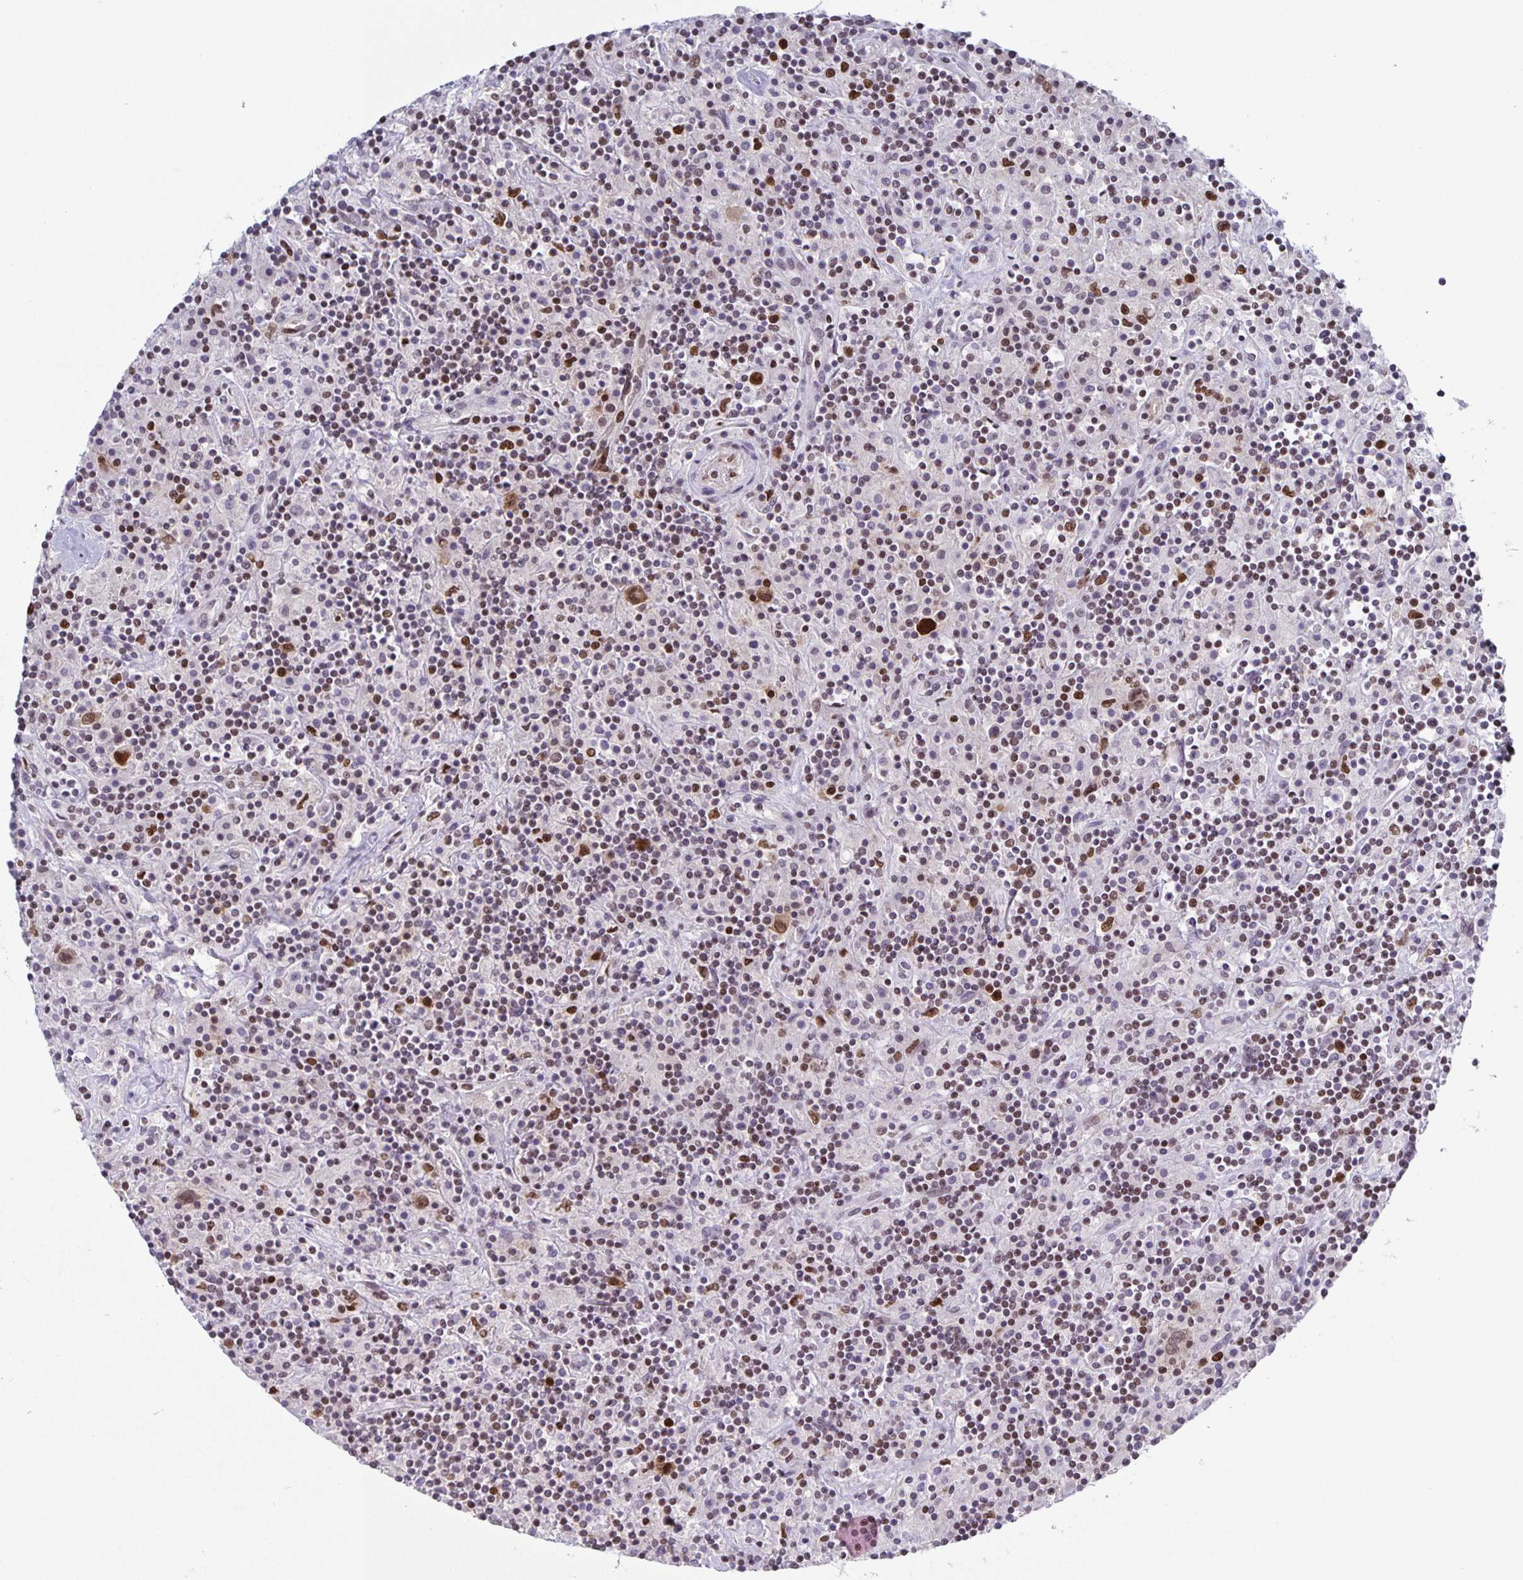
{"staining": {"intensity": "moderate", "quantity": ">75%", "location": "nuclear"}, "tissue": "lymphoma", "cell_type": "Tumor cells", "image_type": "cancer", "snomed": [{"axis": "morphology", "description": "Hodgkin's disease, NOS"}, {"axis": "topography", "description": "Lymph node"}], "caption": "Protein staining of lymphoma tissue demonstrates moderate nuclear expression in about >75% of tumor cells. (IHC, brightfield microscopy, high magnification).", "gene": "JUND", "patient": {"sex": "male", "age": 70}}